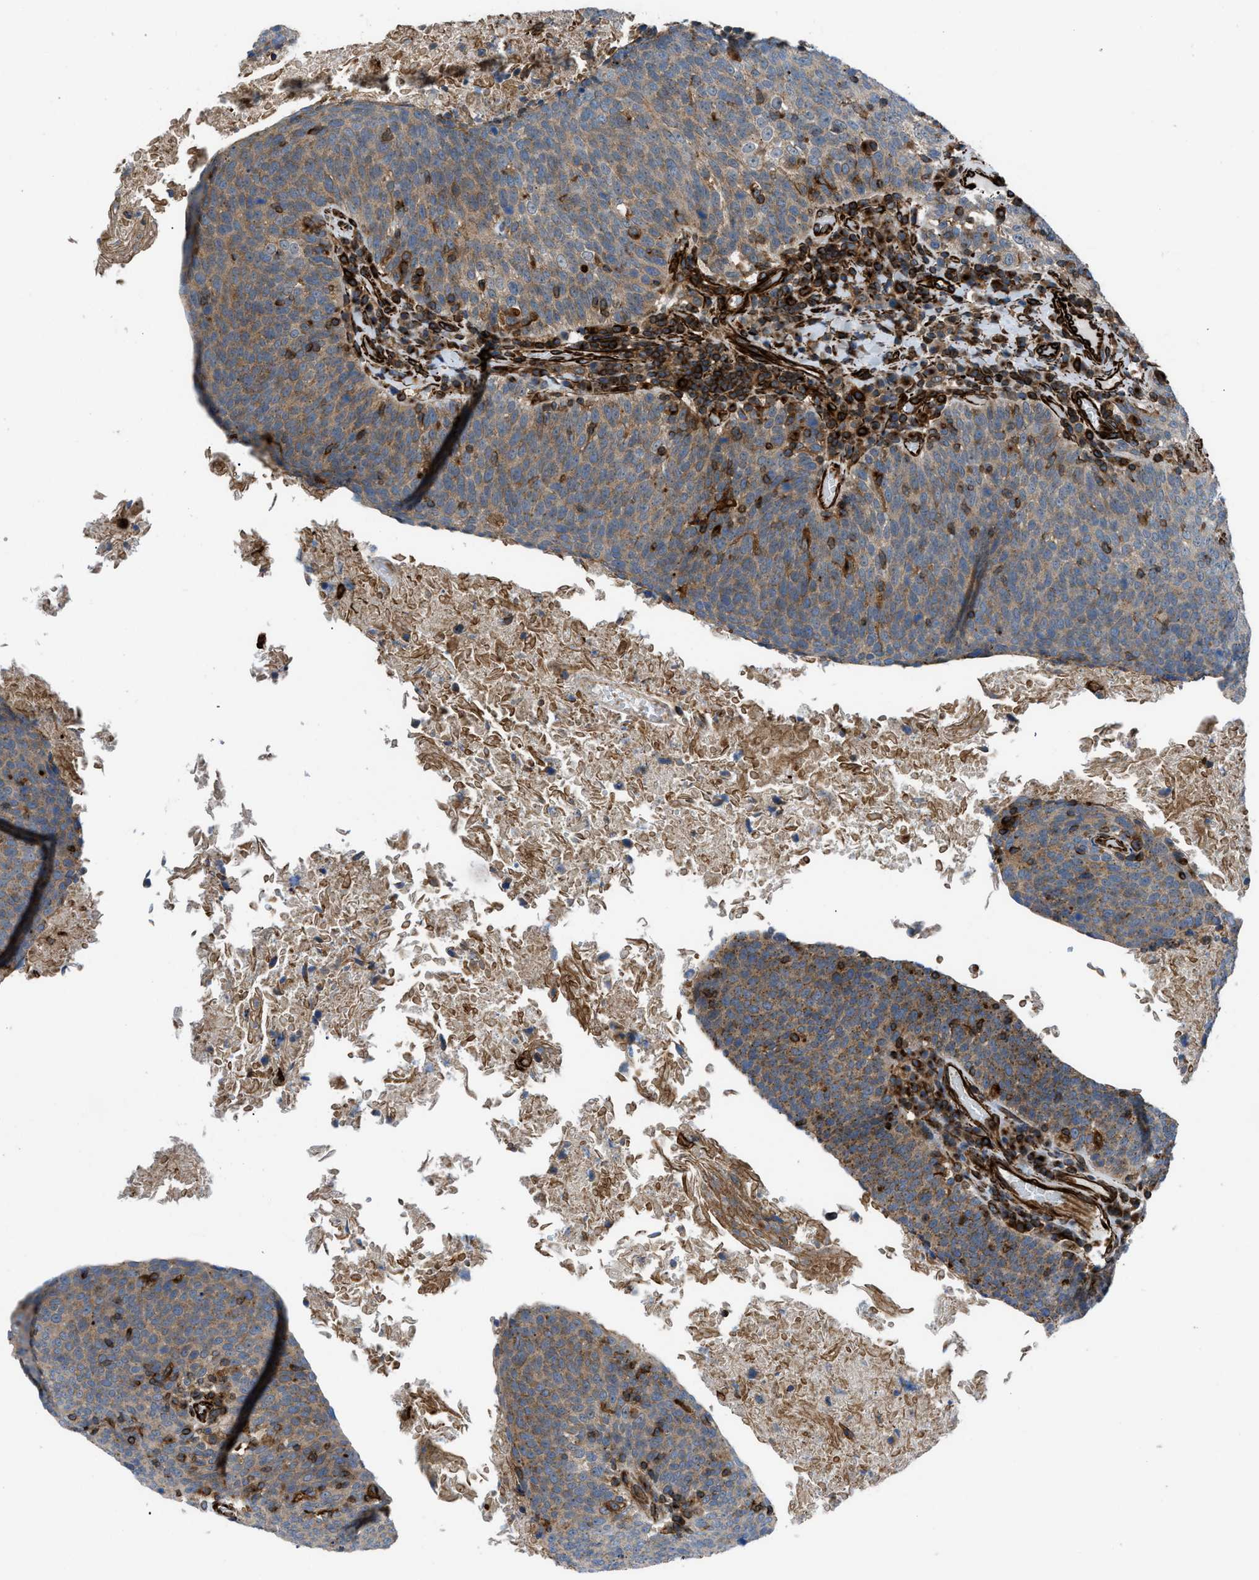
{"staining": {"intensity": "moderate", "quantity": "25%-75%", "location": "cytoplasmic/membranous"}, "tissue": "head and neck cancer", "cell_type": "Tumor cells", "image_type": "cancer", "snomed": [{"axis": "morphology", "description": "Squamous cell carcinoma, NOS"}, {"axis": "morphology", "description": "Squamous cell carcinoma, metastatic, NOS"}, {"axis": "topography", "description": "Lymph node"}, {"axis": "topography", "description": "Head-Neck"}], "caption": "This histopathology image demonstrates immunohistochemistry staining of human squamous cell carcinoma (head and neck), with medium moderate cytoplasmic/membranous positivity in approximately 25%-75% of tumor cells.", "gene": "PTPRE", "patient": {"sex": "male", "age": 62}}